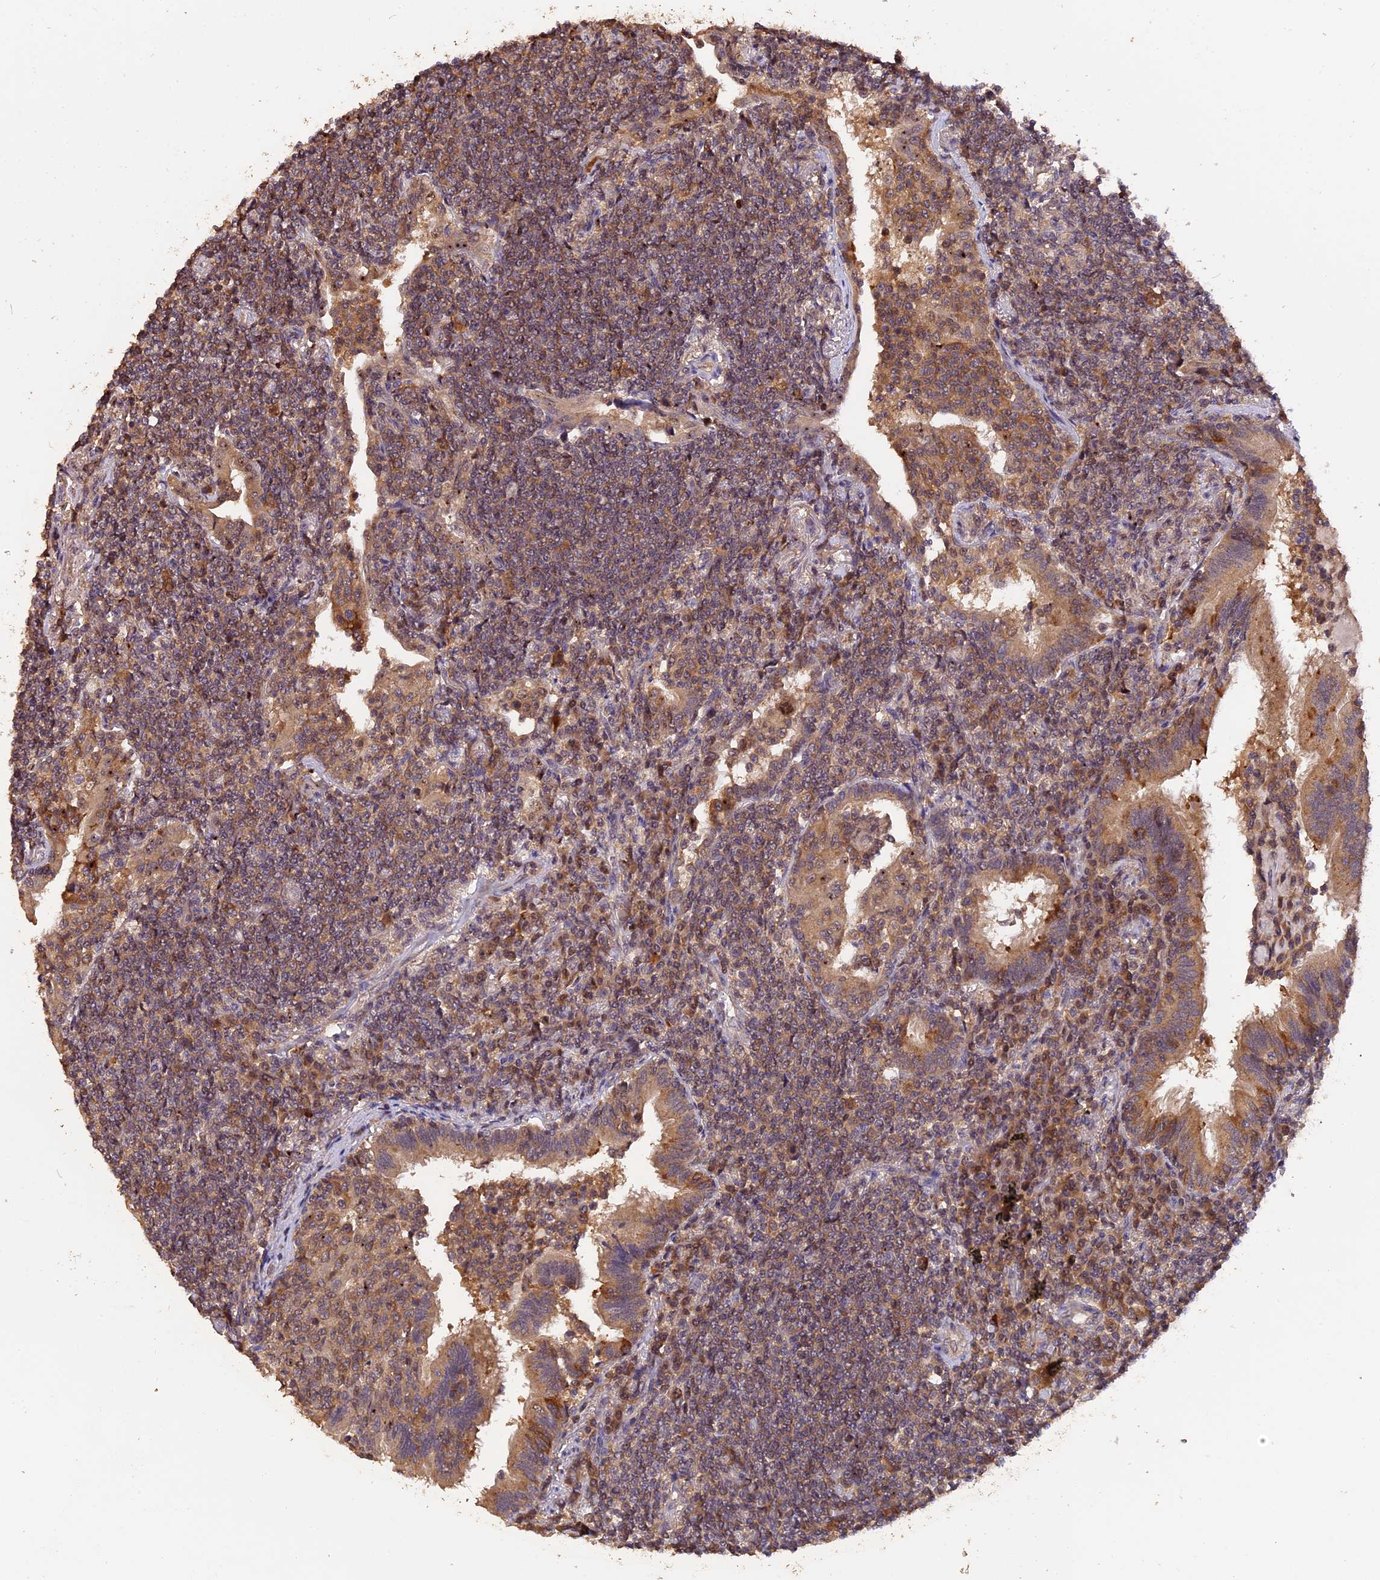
{"staining": {"intensity": "moderate", "quantity": ">75%", "location": "cytoplasmic/membranous"}, "tissue": "lymphoma", "cell_type": "Tumor cells", "image_type": "cancer", "snomed": [{"axis": "morphology", "description": "Malignant lymphoma, non-Hodgkin's type, Low grade"}, {"axis": "topography", "description": "Lung"}], "caption": "A histopathology image showing moderate cytoplasmic/membranous staining in about >75% of tumor cells in lymphoma, as visualized by brown immunohistochemical staining.", "gene": "TRMT1", "patient": {"sex": "female", "age": 71}}